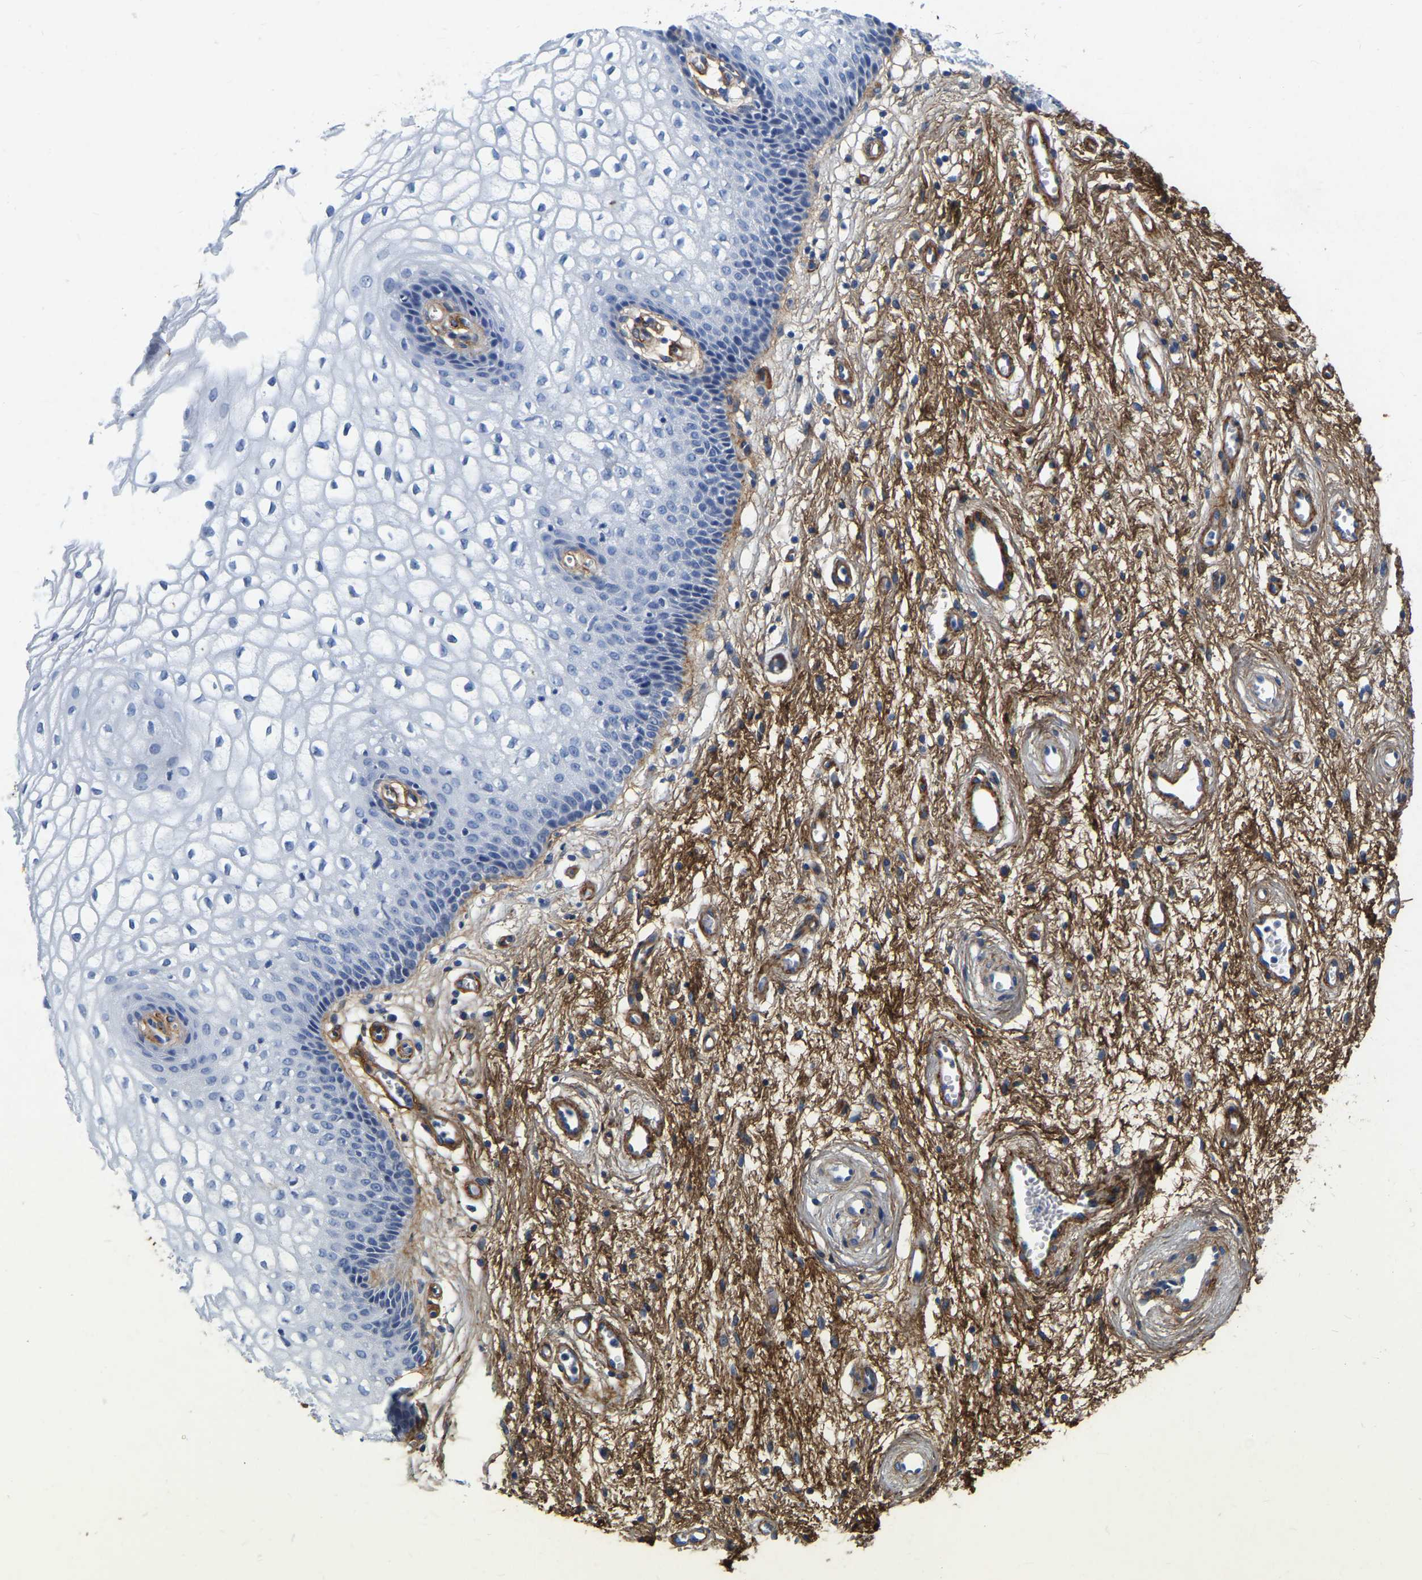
{"staining": {"intensity": "negative", "quantity": "none", "location": "none"}, "tissue": "vagina", "cell_type": "Squamous epithelial cells", "image_type": "normal", "snomed": [{"axis": "morphology", "description": "Normal tissue, NOS"}, {"axis": "topography", "description": "Vagina"}], "caption": "DAB (3,3'-diaminobenzidine) immunohistochemical staining of benign human vagina demonstrates no significant positivity in squamous epithelial cells.", "gene": "COL6A1", "patient": {"sex": "female", "age": 34}}